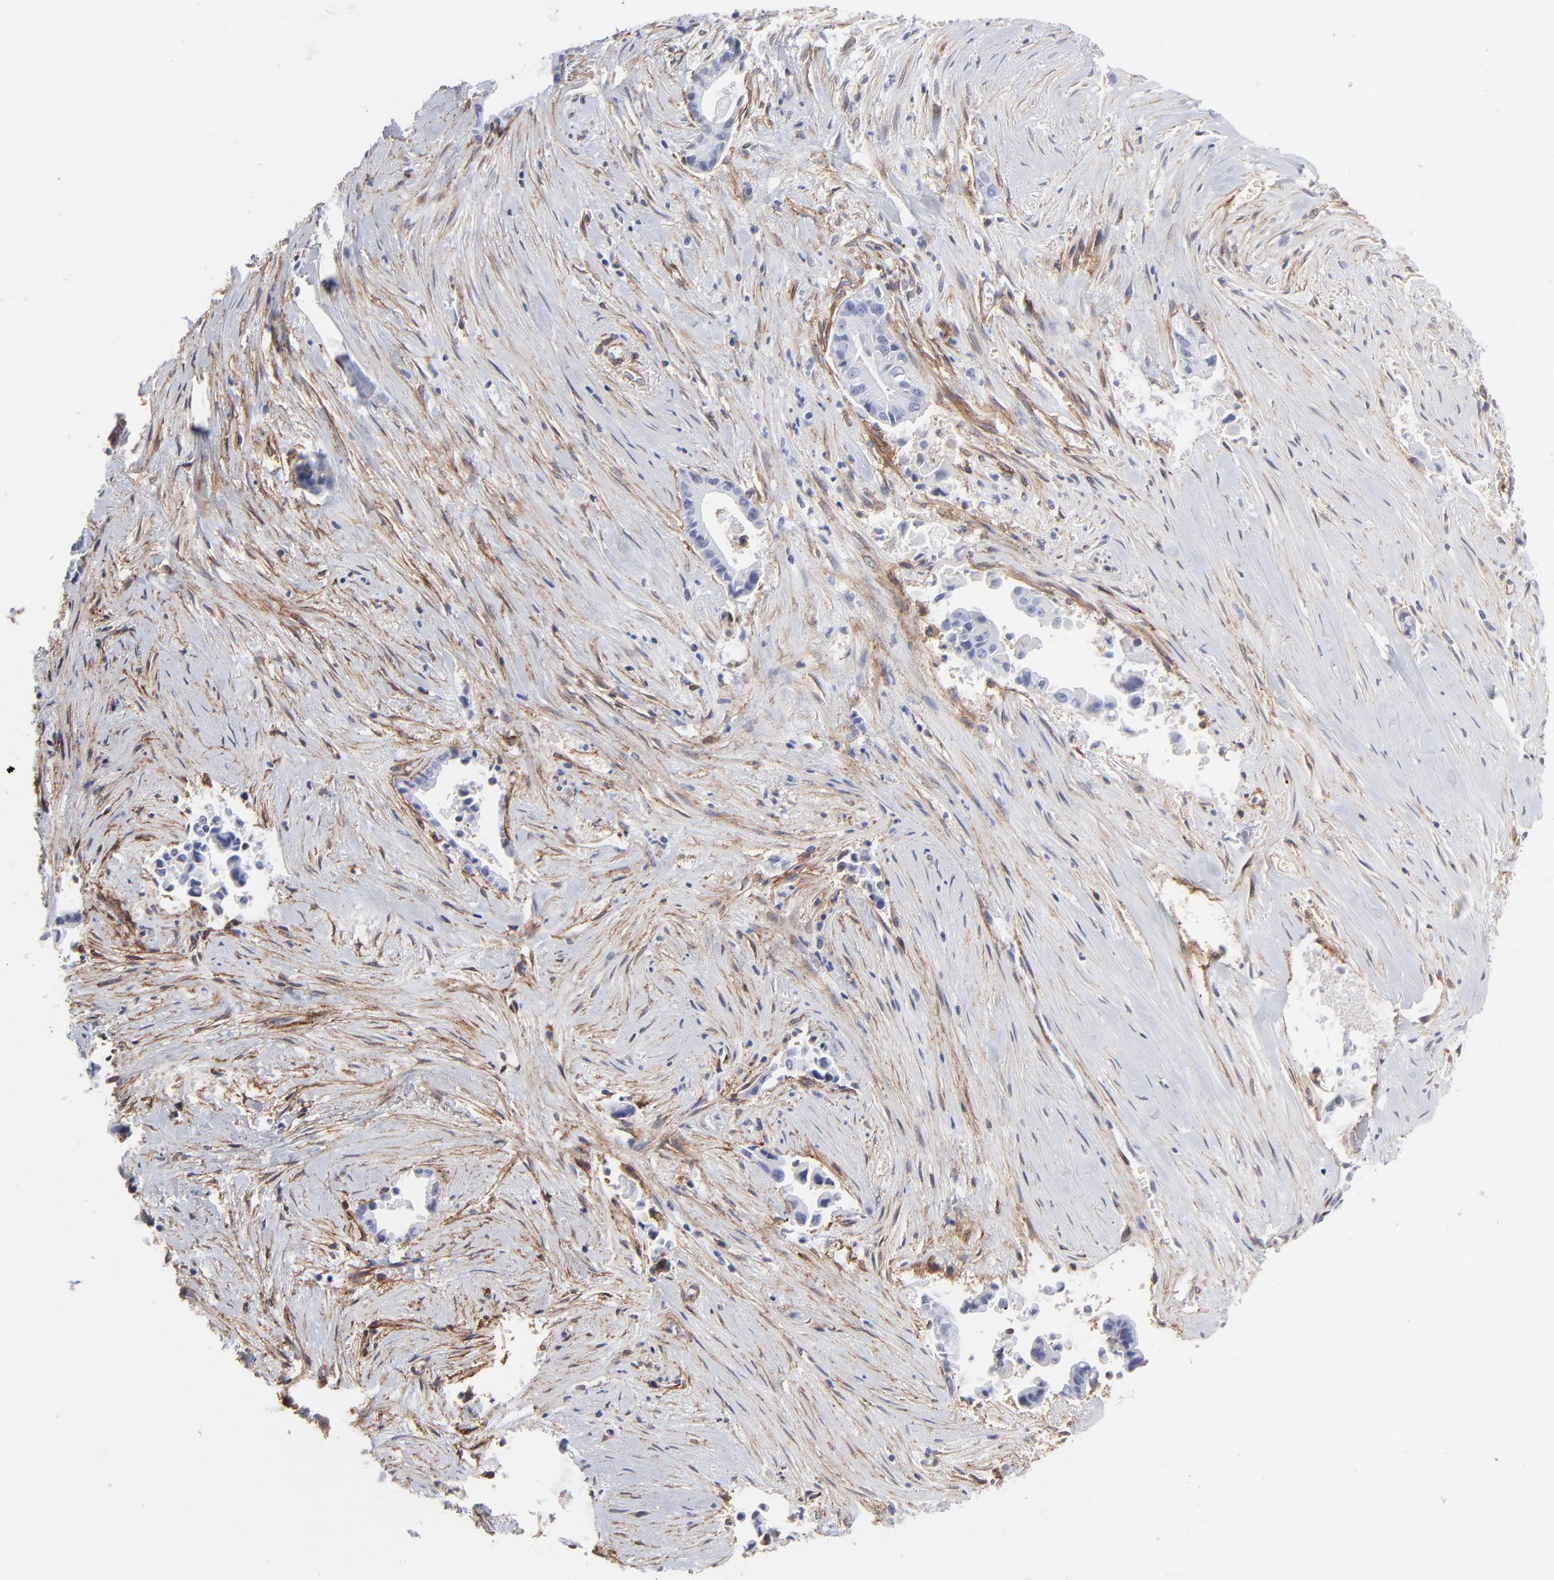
{"staining": {"intensity": "negative", "quantity": "none", "location": "none"}, "tissue": "liver cancer", "cell_type": "Tumor cells", "image_type": "cancer", "snomed": [{"axis": "morphology", "description": "Cholangiocarcinoma"}, {"axis": "topography", "description": "Liver"}], "caption": "The immunohistochemistry (IHC) photomicrograph has no significant staining in tumor cells of liver cholangiocarcinoma tissue.", "gene": "PDGFRB", "patient": {"sex": "female", "age": 55}}